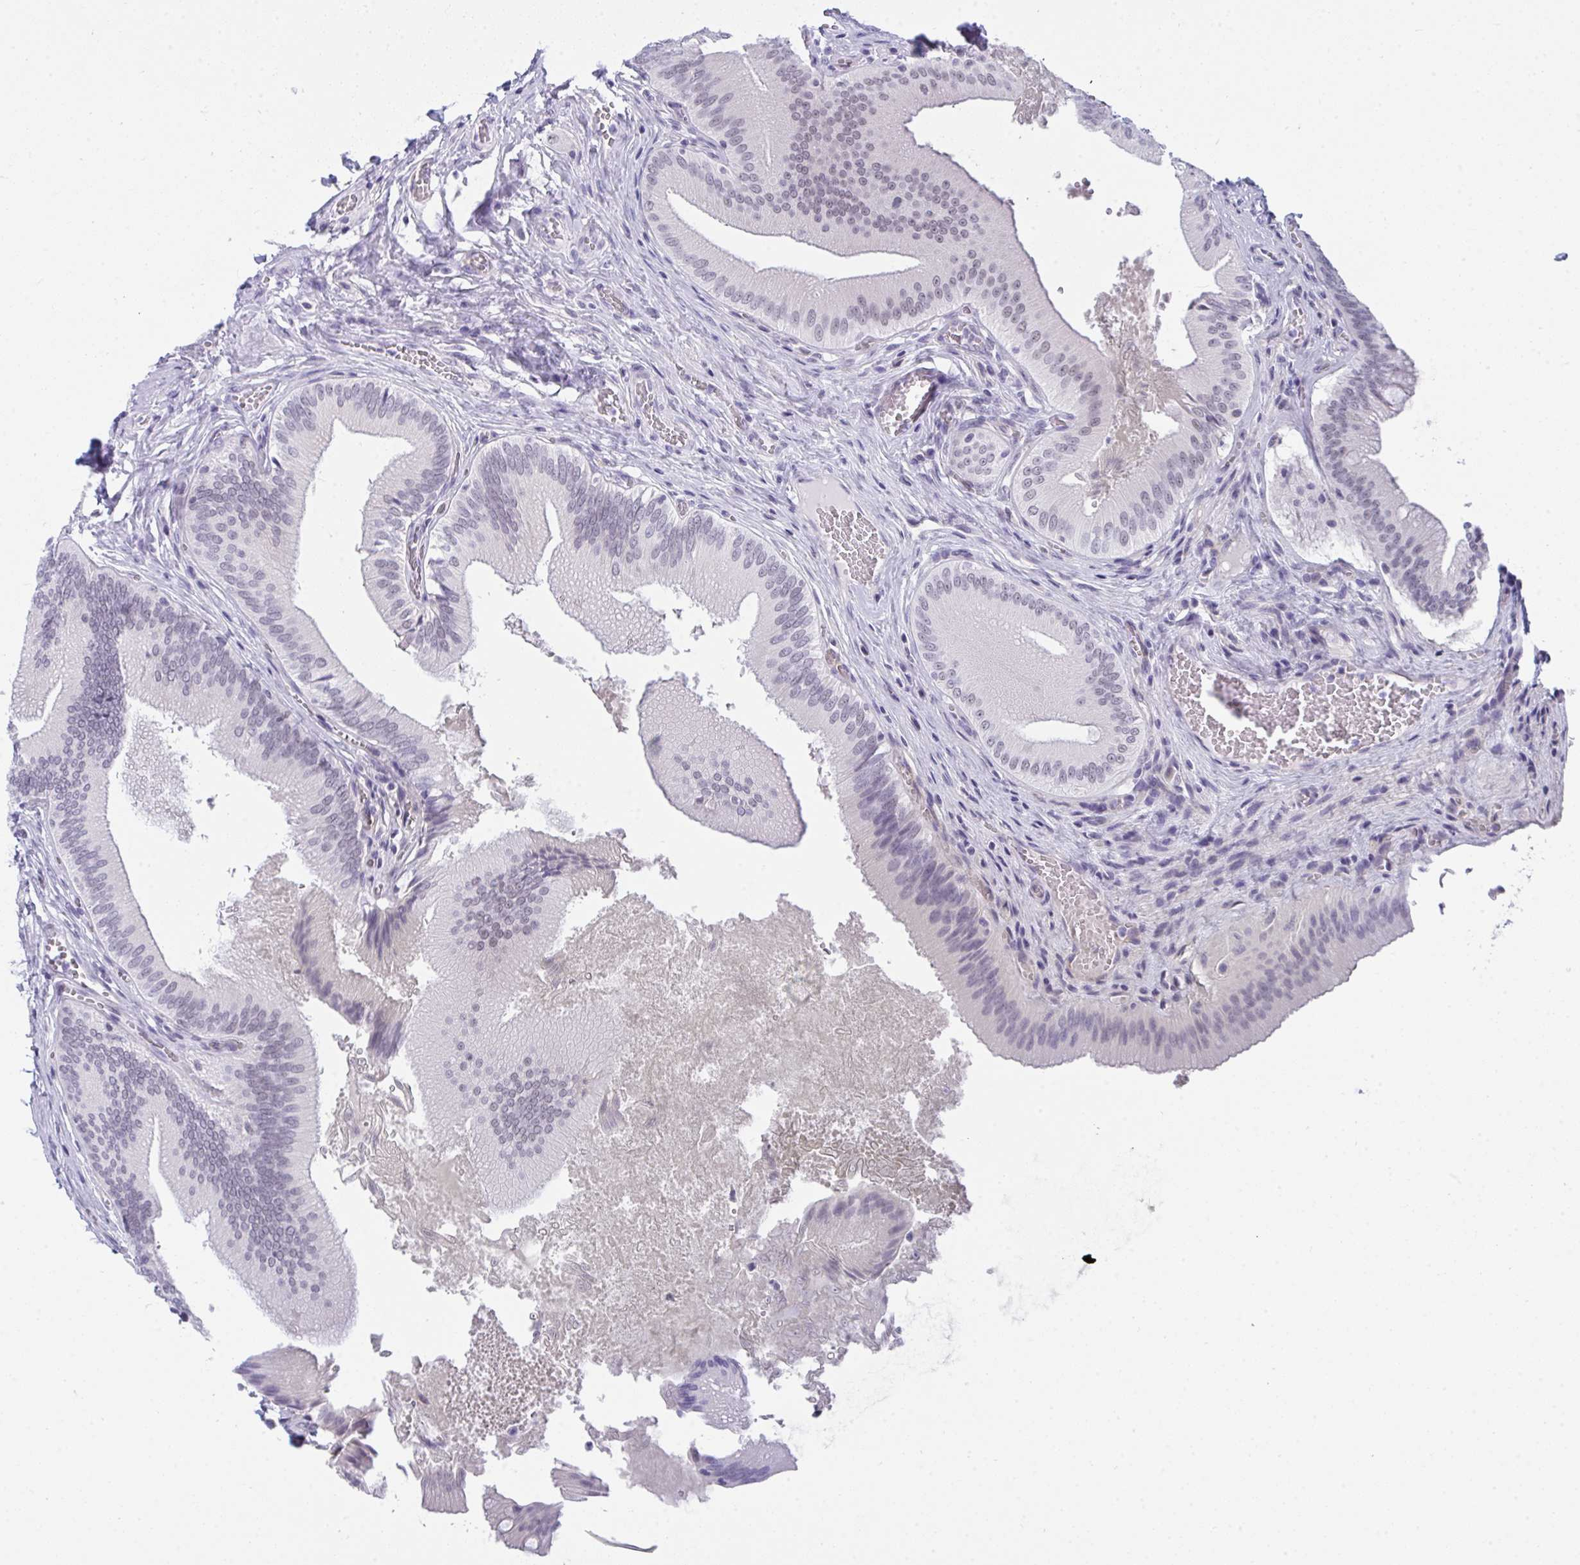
{"staining": {"intensity": "negative", "quantity": "none", "location": "none"}, "tissue": "gallbladder", "cell_type": "Glandular cells", "image_type": "normal", "snomed": [{"axis": "morphology", "description": "Normal tissue, NOS"}, {"axis": "topography", "description": "Gallbladder"}], "caption": "High power microscopy image of an immunohistochemistry photomicrograph of benign gallbladder, revealing no significant staining in glandular cells. Brightfield microscopy of immunohistochemistry stained with DAB (brown) and hematoxylin (blue), captured at high magnification.", "gene": "CDK13", "patient": {"sex": "male", "age": 17}}